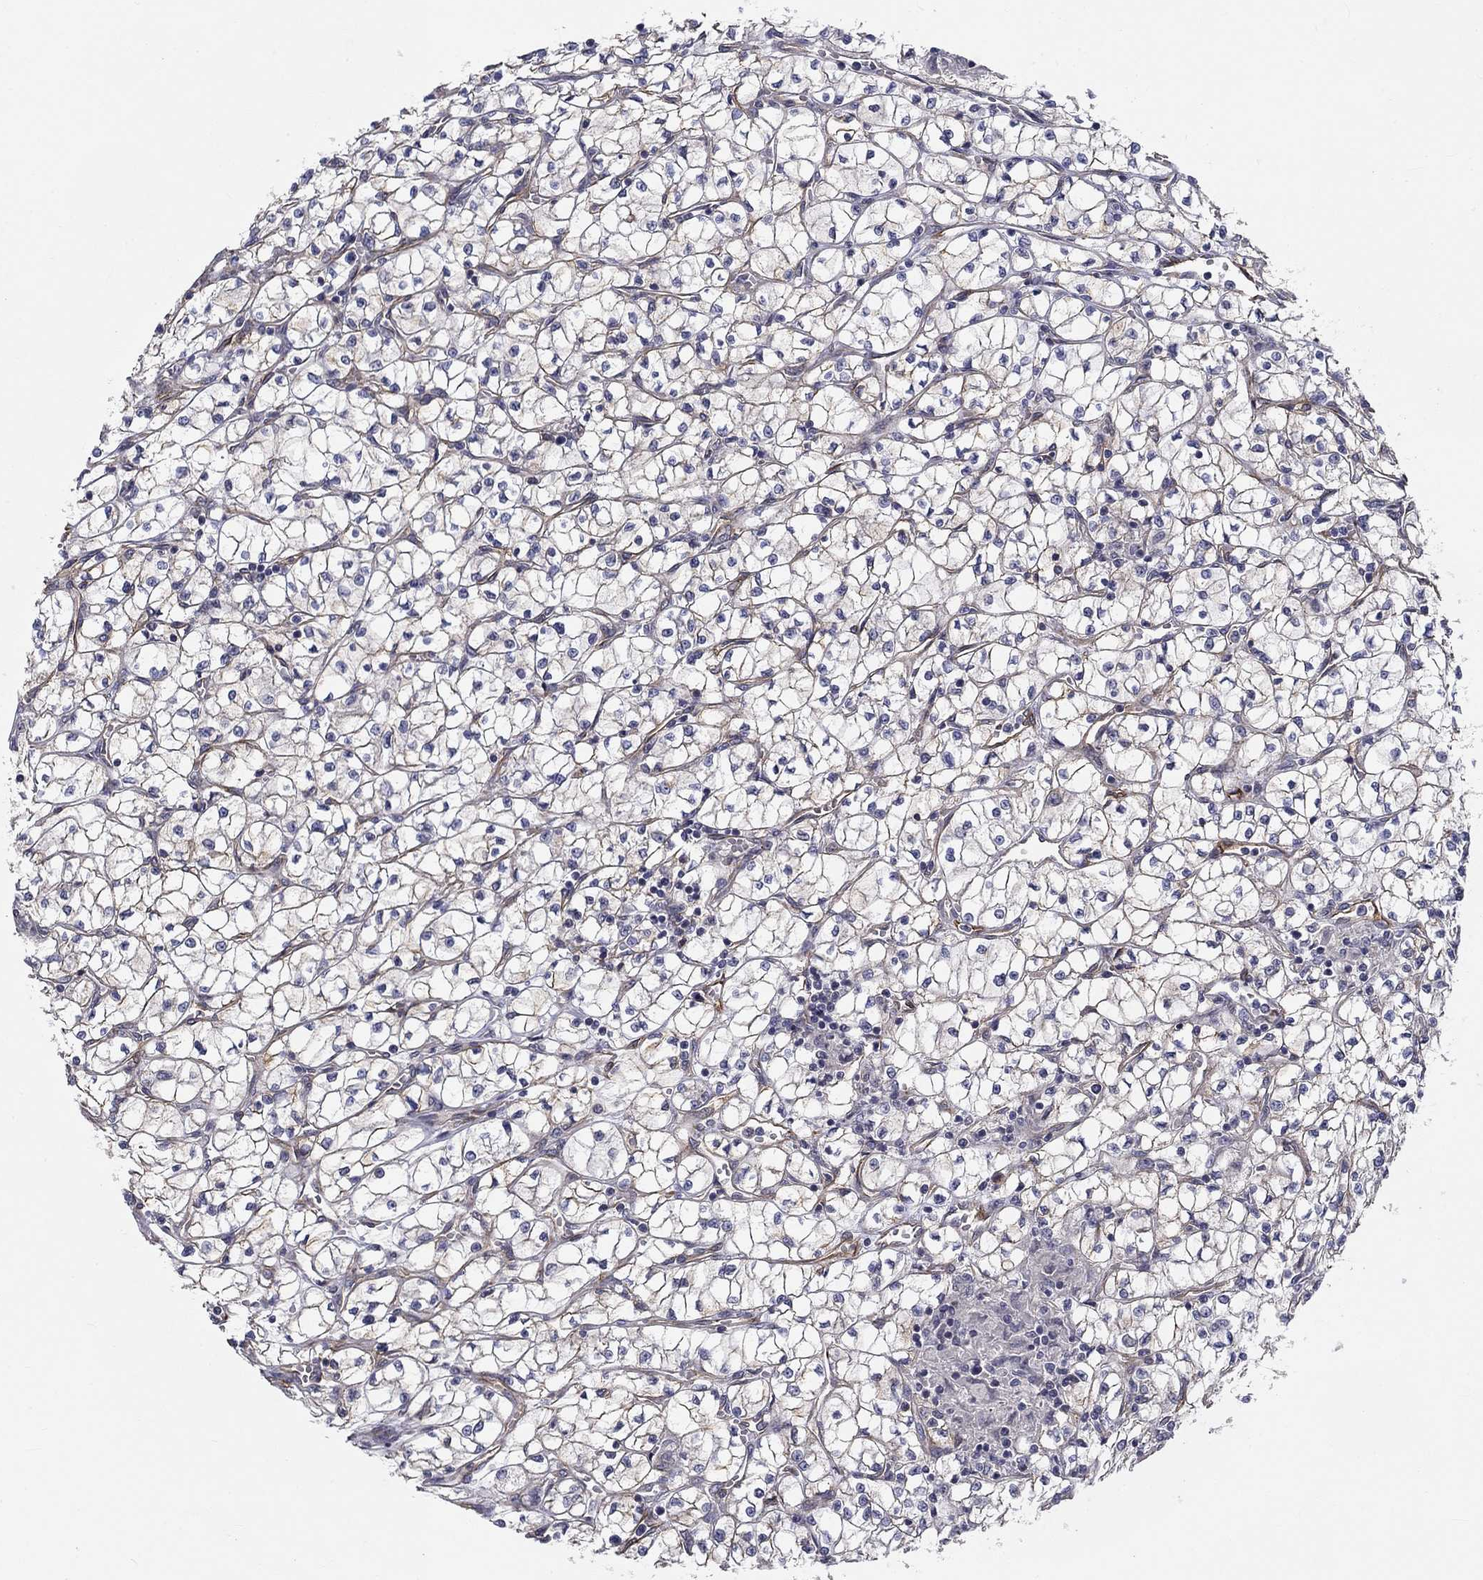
{"staining": {"intensity": "moderate", "quantity": "<25%", "location": "cytoplasmic/membranous"}, "tissue": "renal cancer", "cell_type": "Tumor cells", "image_type": "cancer", "snomed": [{"axis": "morphology", "description": "Adenocarcinoma, NOS"}, {"axis": "topography", "description": "Kidney"}], "caption": "A brown stain shows moderate cytoplasmic/membranous staining of a protein in human renal adenocarcinoma tumor cells. The protein is stained brown, and the nuclei are stained in blue (DAB (3,3'-diaminobenzidine) IHC with brightfield microscopy, high magnification).", "gene": "SYNC", "patient": {"sex": "female", "age": 64}}